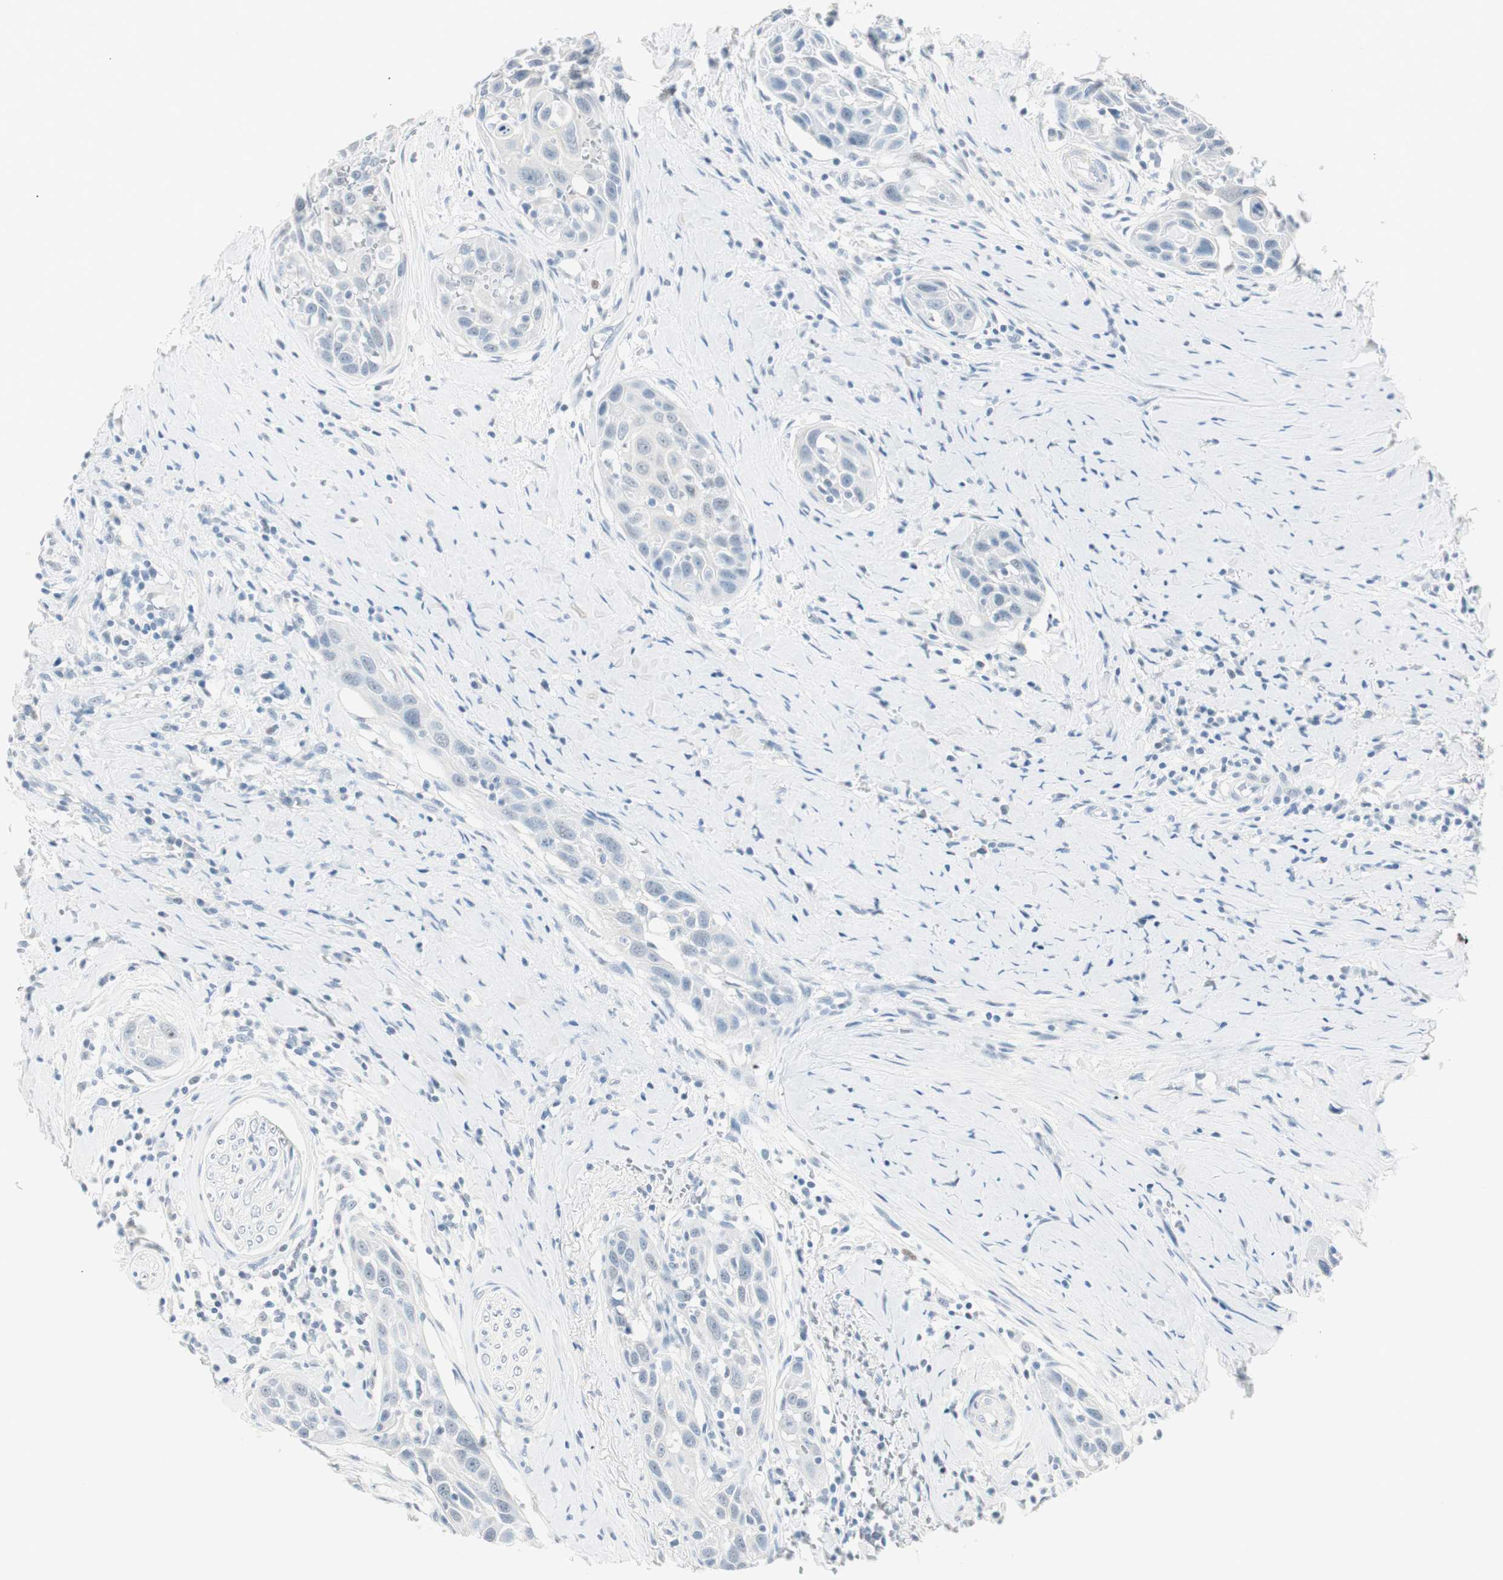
{"staining": {"intensity": "negative", "quantity": "none", "location": "none"}, "tissue": "head and neck cancer", "cell_type": "Tumor cells", "image_type": "cancer", "snomed": [{"axis": "morphology", "description": "Normal tissue, NOS"}, {"axis": "morphology", "description": "Squamous cell carcinoma, NOS"}, {"axis": "topography", "description": "Oral tissue"}, {"axis": "topography", "description": "Head-Neck"}], "caption": "Protein analysis of head and neck squamous cell carcinoma shows no significant positivity in tumor cells.", "gene": "HOXB13", "patient": {"sex": "female", "age": 50}}